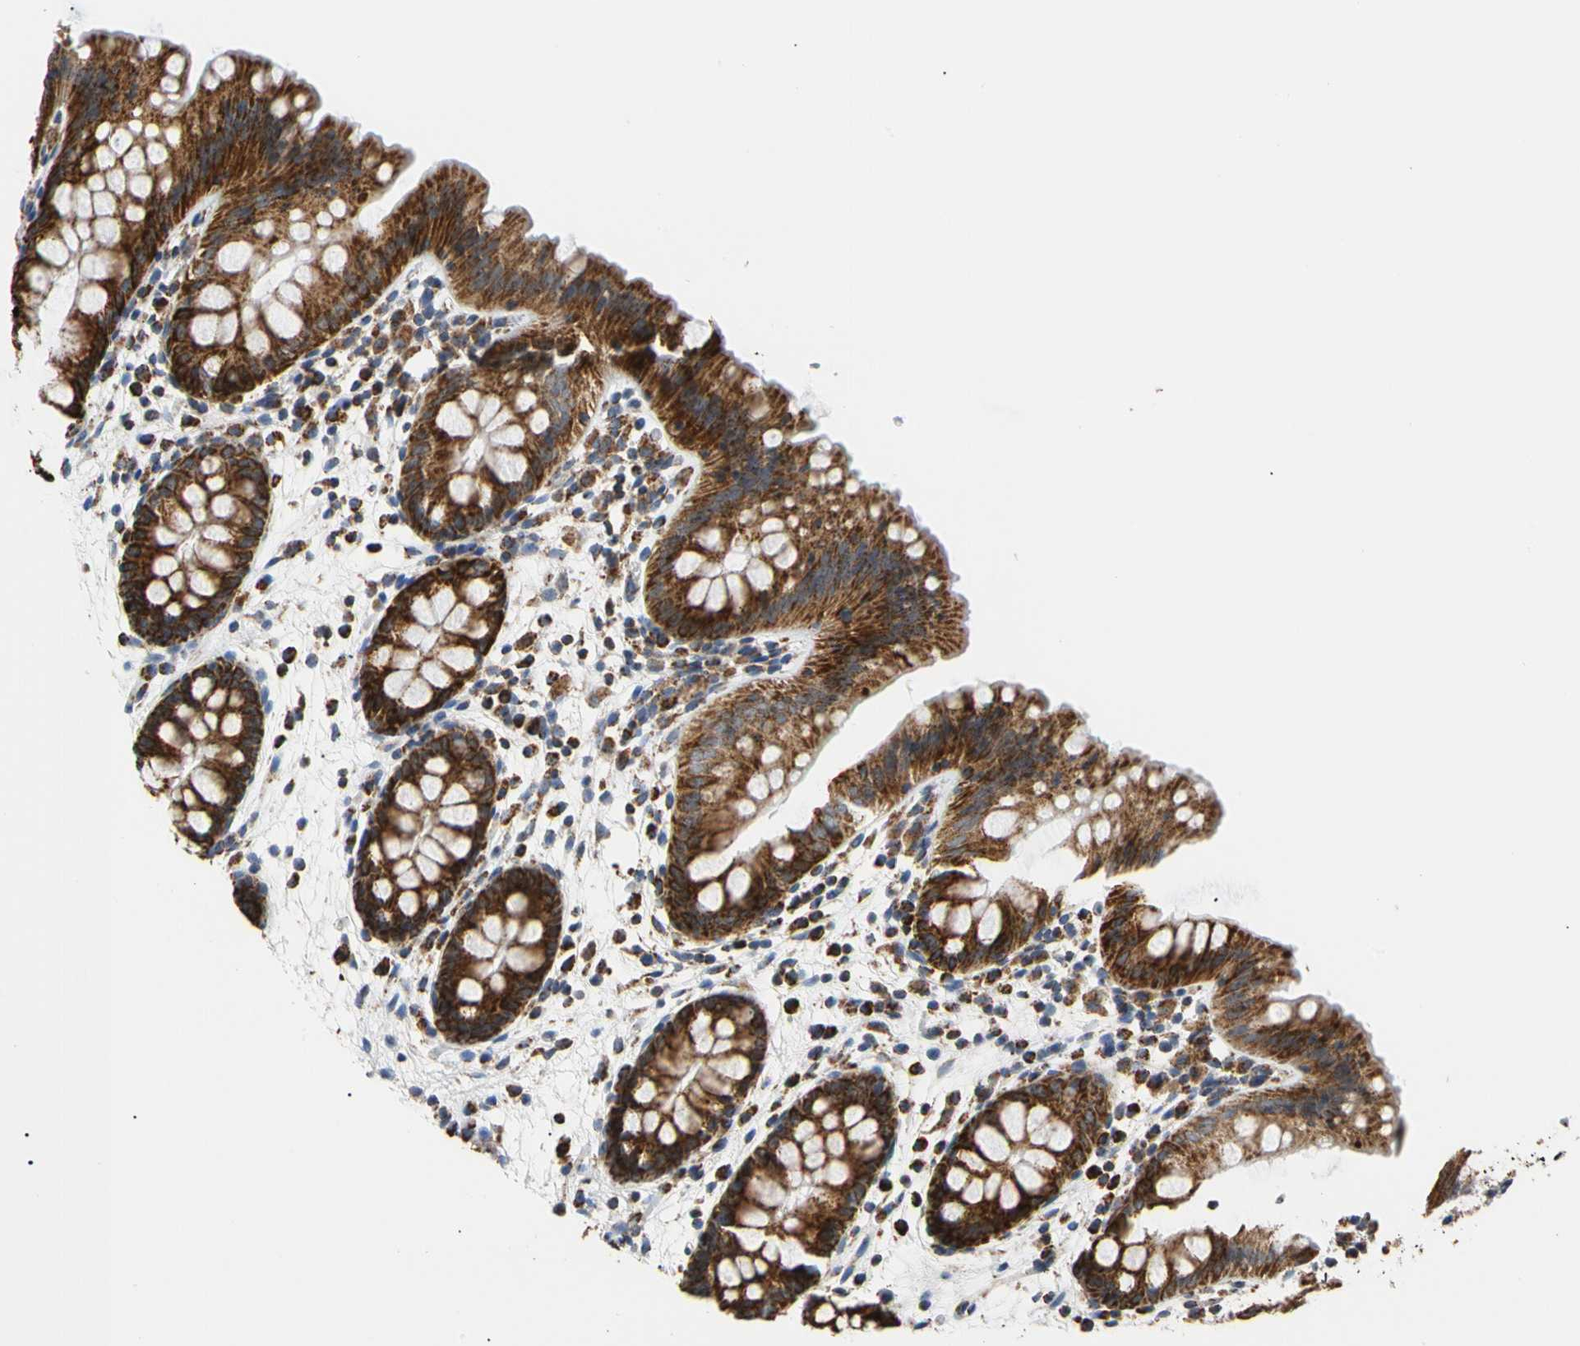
{"staining": {"intensity": "weak", "quantity": ">75%", "location": "cytoplasmic/membranous"}, "tissue": "colon", "cell_type": "Endothelial cells", "image_type": "normal", "snomed": [{"axis": "morphology", "description": "Normal tissue, NOS"}, {"axis": "topography", "description": "Smooth muscle"}, {"axis": "topography", "description": "Colon"}], "caption": "Protein staining reveals weak cytoplasmic/membranous staining in approximately >75% of endothelial cells in unremarkable colon.", "gene": "ACAT1", "patient": {"sex": "male", "age": 67}}